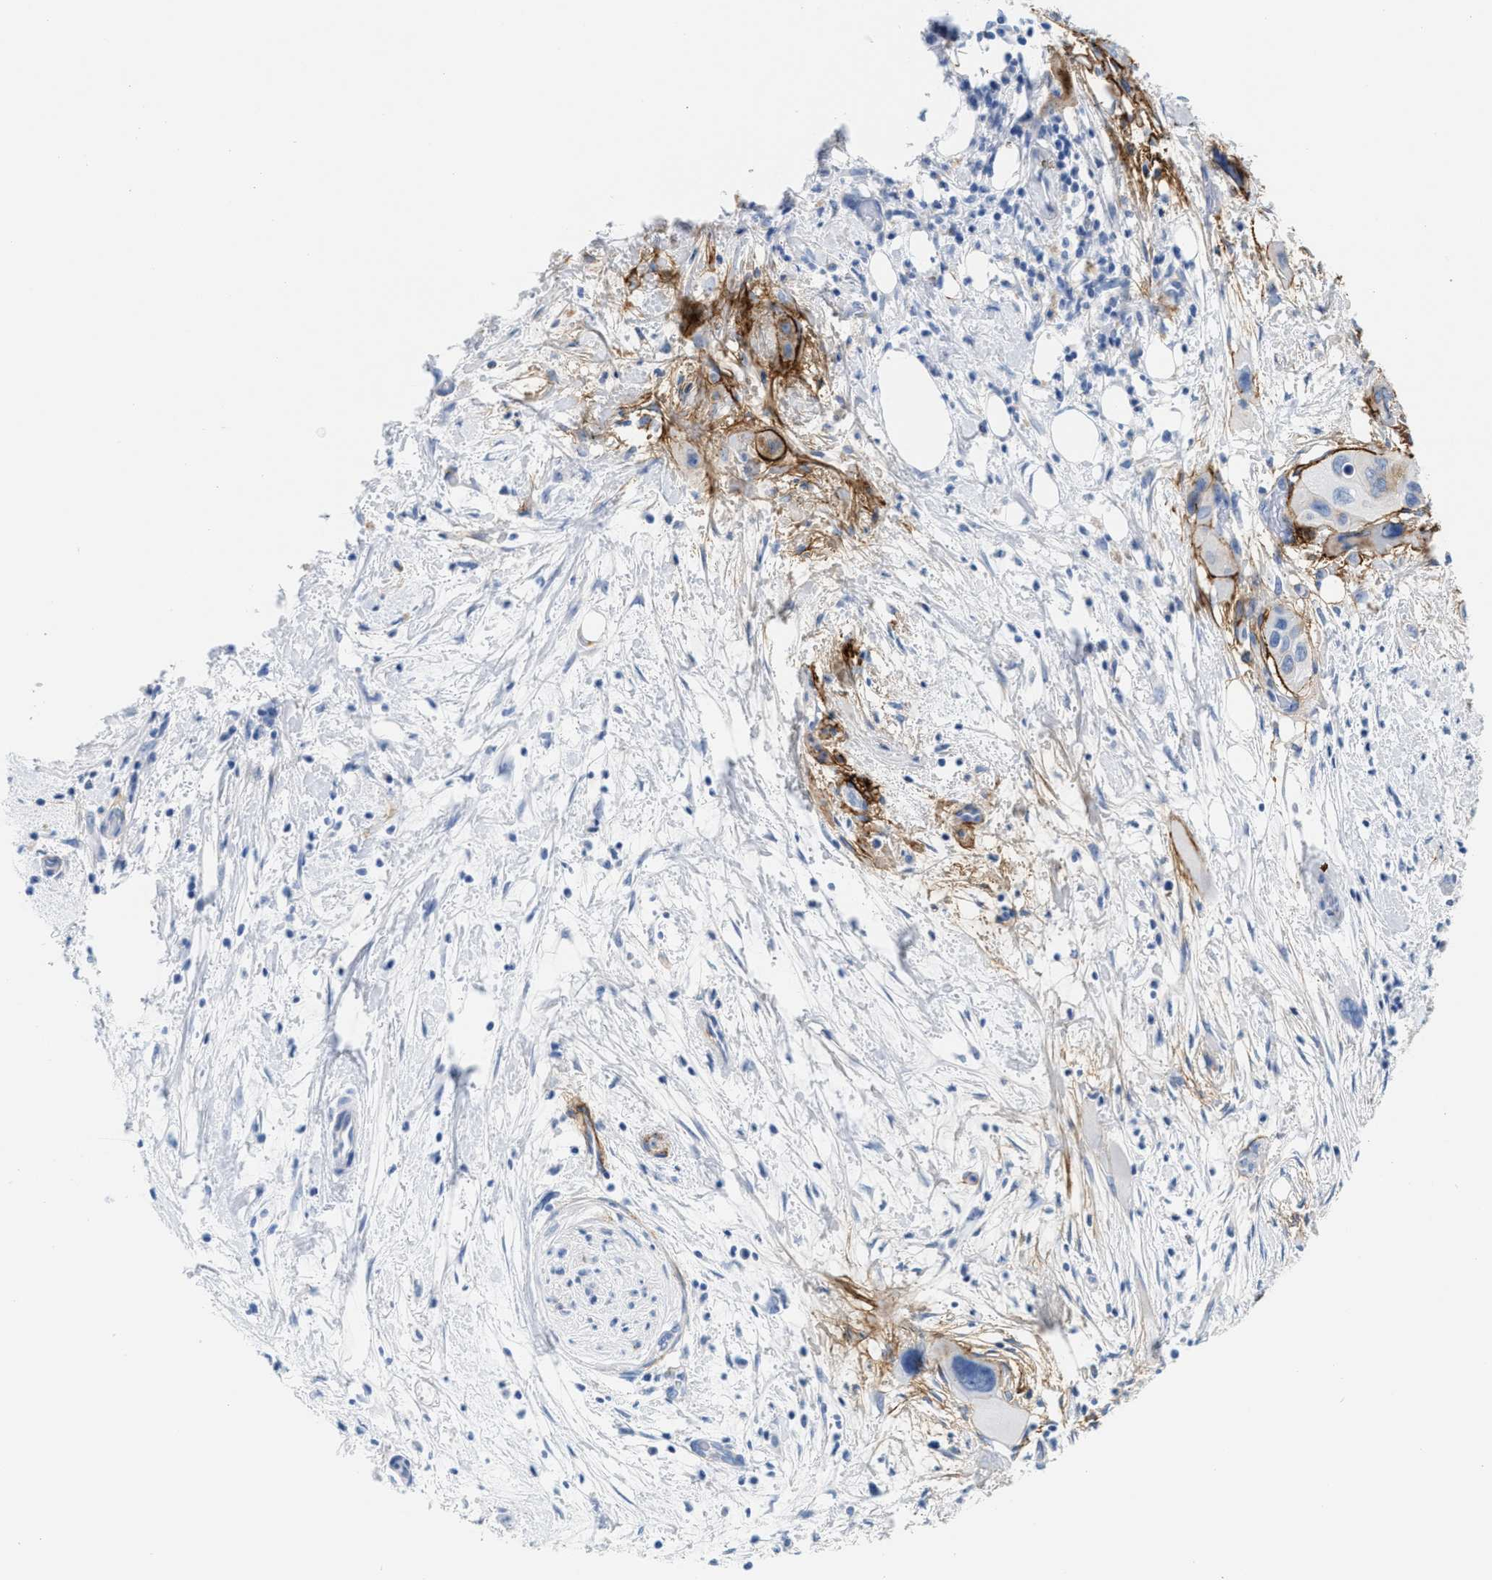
{"staining": {"intensity": "negative", "quantity": "none", "location": "none"}, "tissue": "pancreatic cancer", "cell_type": "Tumor cells", "image_type": "cancer", "snomed": [{"axis": "morphology", "description": "Adenocarcinoma, NOS"}, {"axis": "topography", "description": "Pancreas"}], "caption": "The photomicrograph demonstrates no significant staining in tumor cells of pancreatic adenocarcinoma.", "gene": "TNR", "patient": {"sex": "male", "age": 73}}